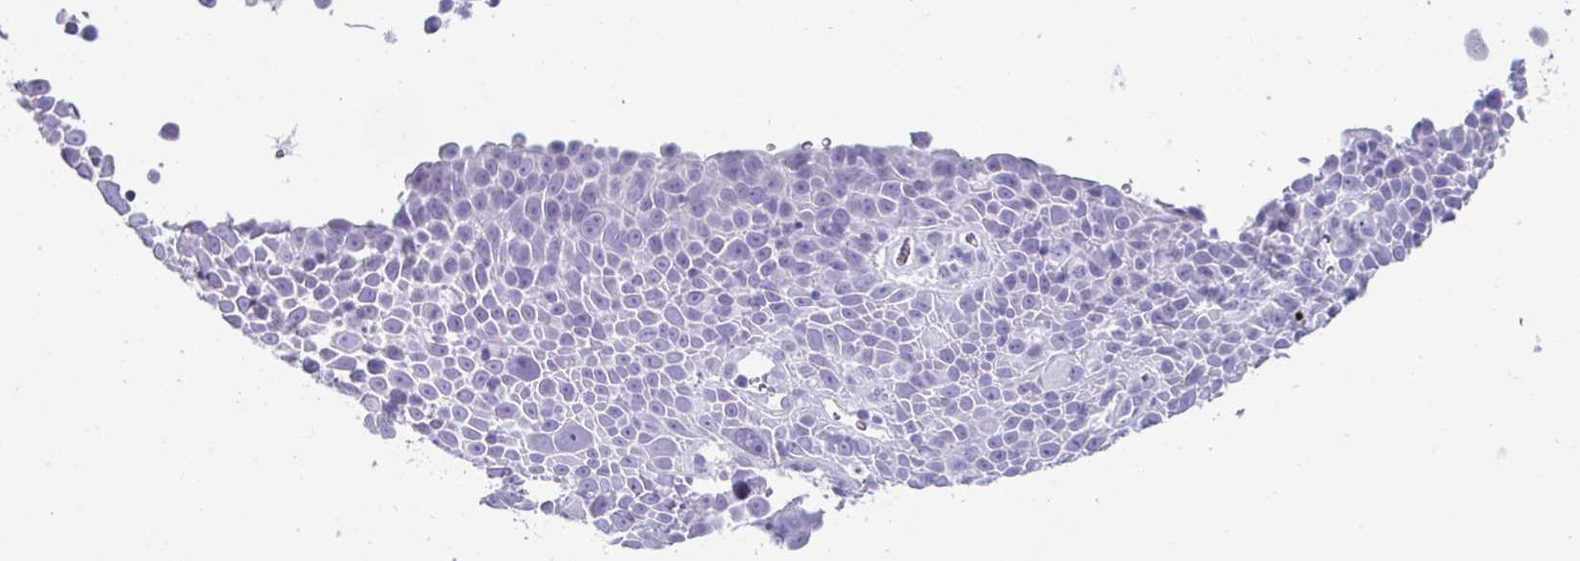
{"staining": {"intensity": "negative", "quantity": "none", "location": "none"}, "tissue": "lung cancer", "cell_type": "Tumor cells", "image_type": "cancer", "snomed": [{"axis": "morphology", "description": "Squamous cell carcinoma, NOS"}, {"axis": "morphology", "description": "Squamous cell carcinoma, metastatic, NOS"}, {"axis": "topography", "description": "Lymph node"}, {"axis": "topography", "description": "Lung"}], "caption": "DAB immunohistochemical staining of lung cancer exhibits no significant staining in tumor cells.", "gene": "CREG2", "patient": {"sex": "female", "age": 62}}